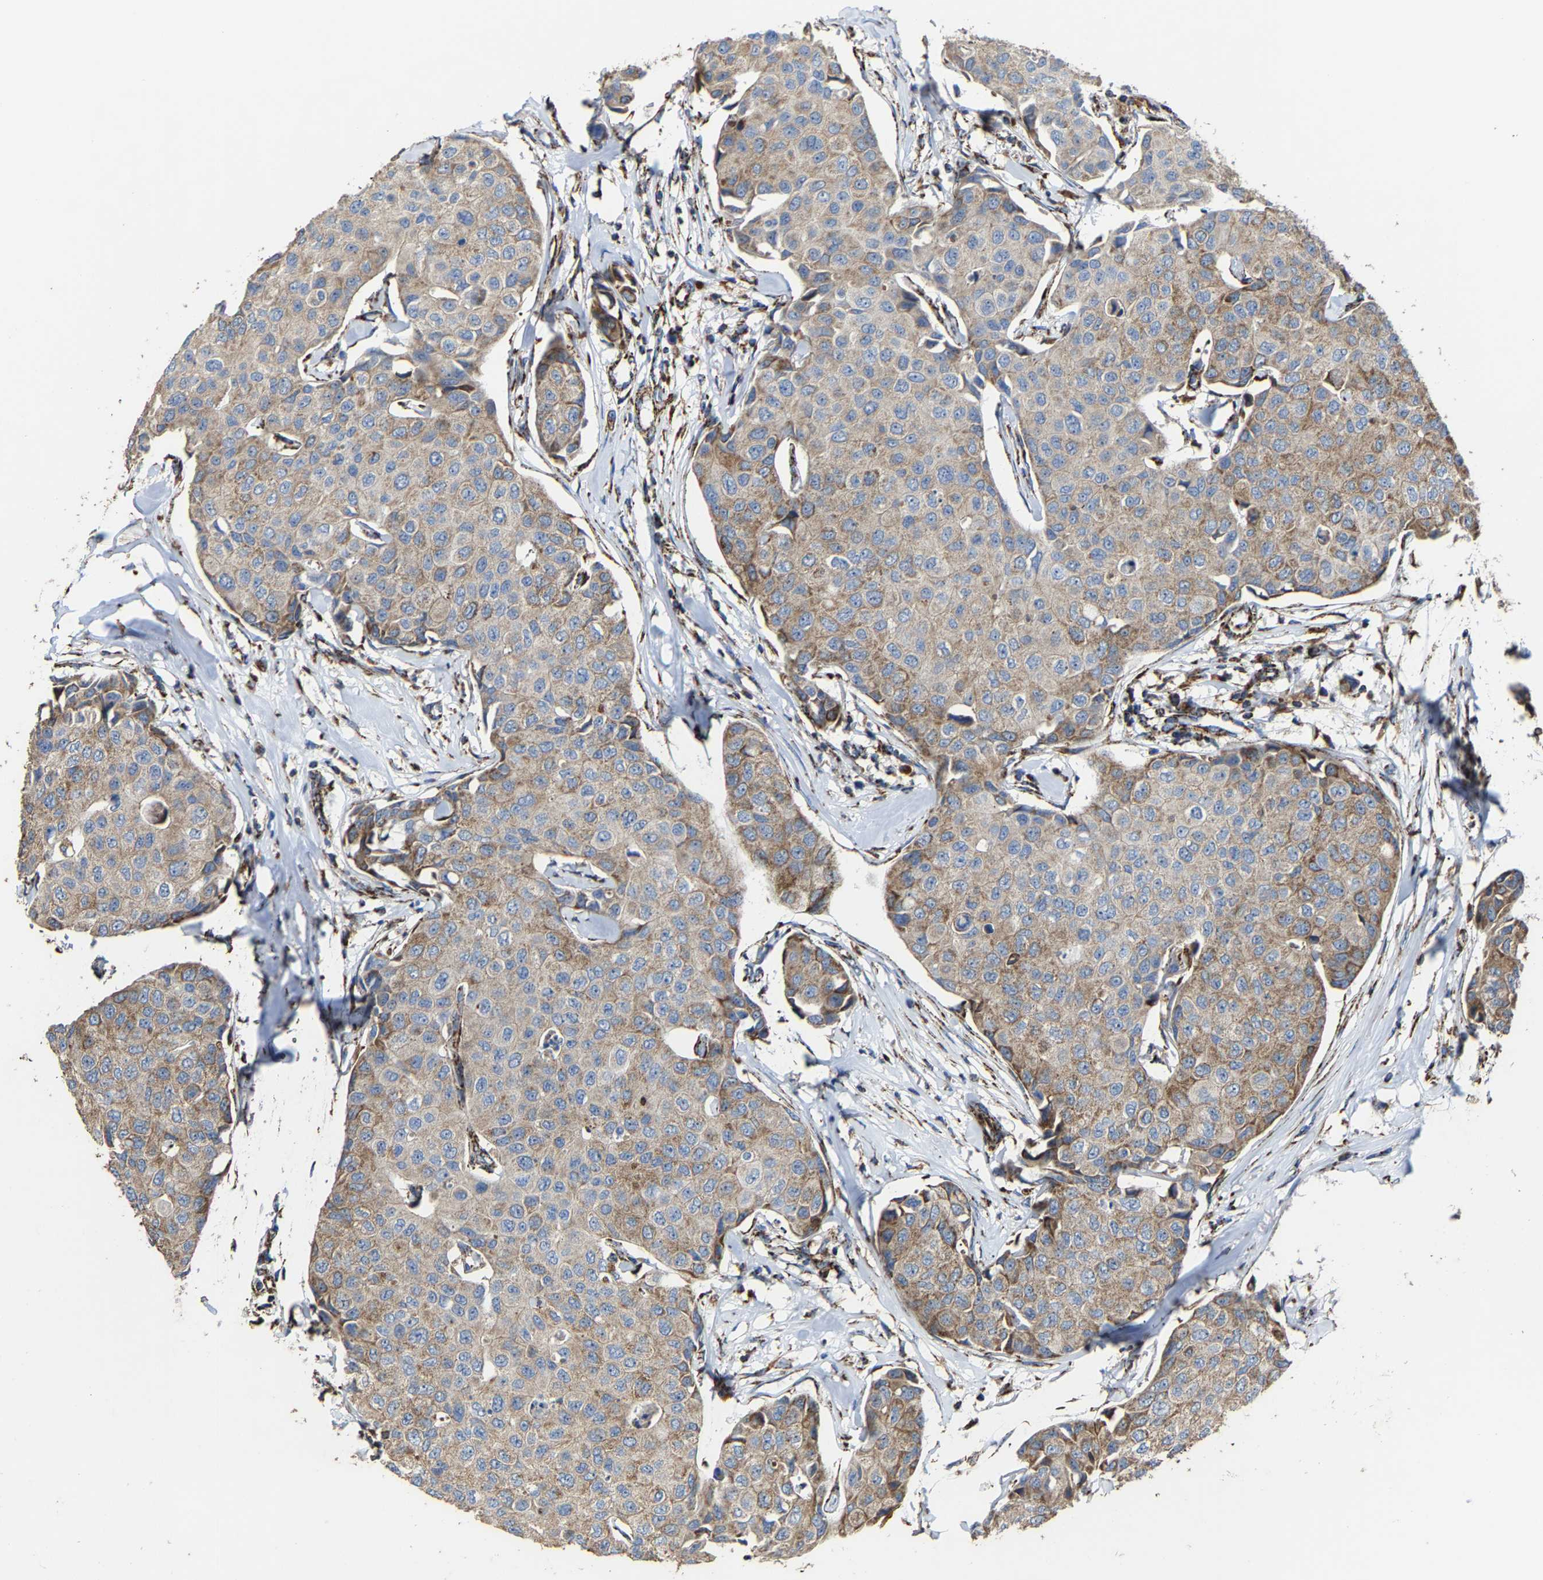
{"staining": {"intensity": "moderate", "quantity": "25%-75%", "location": "cytoplasmic/membranous"}, "tissue": "breast cancer", "cell_type": "Tumor cells", "image_type": "cancer", "snomed": [{"axis": "morphology", "description": "Duct carcinoma"}, {"axis": "topography", "description": "Breast"}], "caption": "The image reveals immunohistochemical staining of breast intraductal carcinoma. There is moderate cytoplasmic/membranous expression is present in about 25%-75% of tumor cells. (DAB (3,3'-diaminobenzidine) = brown stain, brightfield microscopy at high magnification).", "gene": "NDUFV3", "patient": {"sex": "female", "age": 80}}